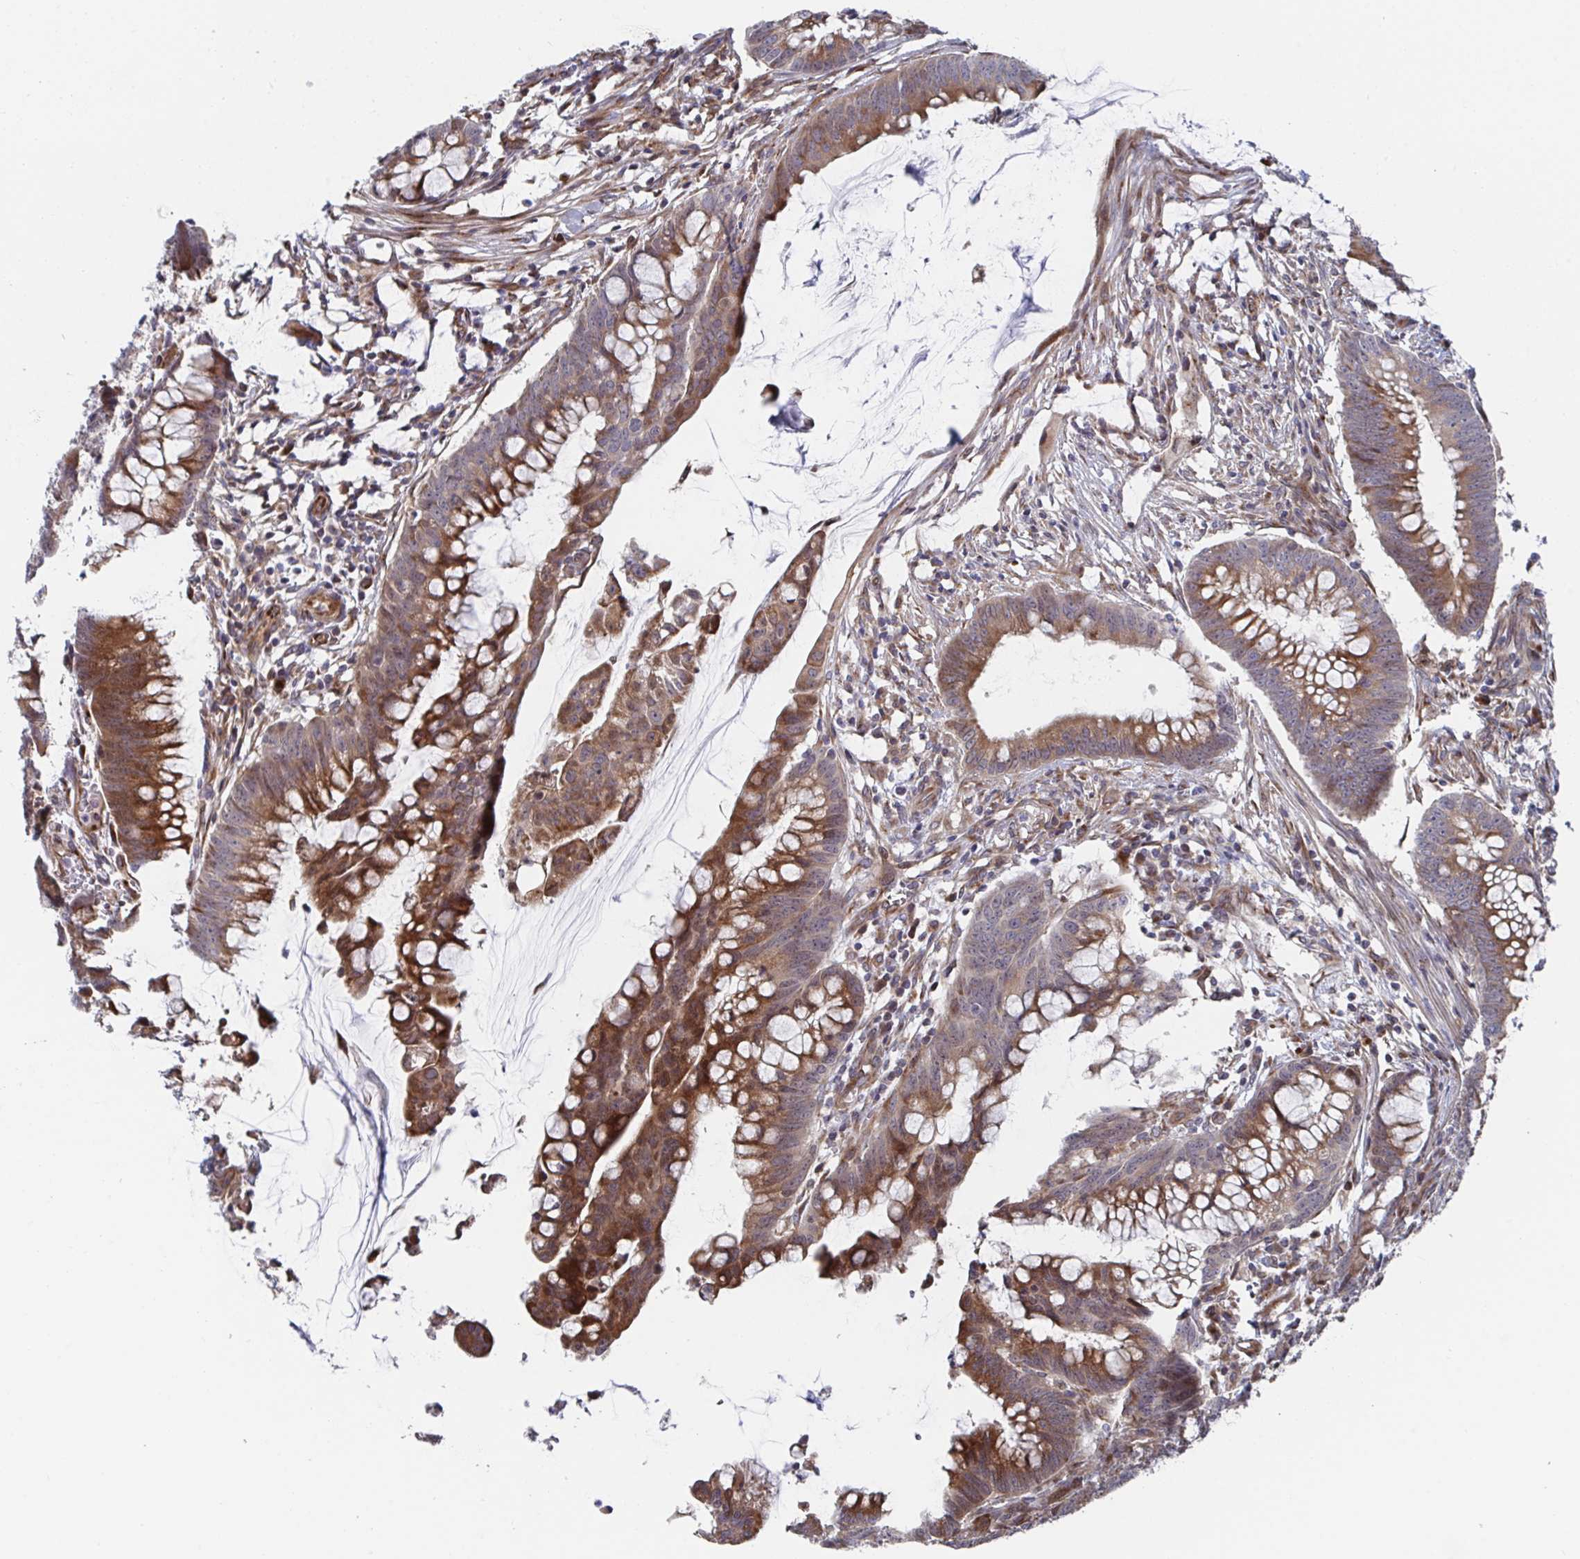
{"staining": {"intensity": "strong", "quantity": ">75%", "location": "cytoplasmic/membranous"}, "tissue": "colorectal cancer", "cell_type": "Tumor cells", "image_type": "cancer", "snomed": [{"axis": "morphology", "description": "Adenocarcinoma, NOS"}, {"axis": "topography", "description": "Colon"}], "caption": "This photomicrograph shows colorectal cancer stained with immunohistochemistry (IHC) to label a protein in brown. The cytoplasmic/membranous of tumor cells show strong positivity for the protein. Nuclei are counter-stained blue.", "gene": "FJX1", "patient": {"sex": "male", "age": 62}}